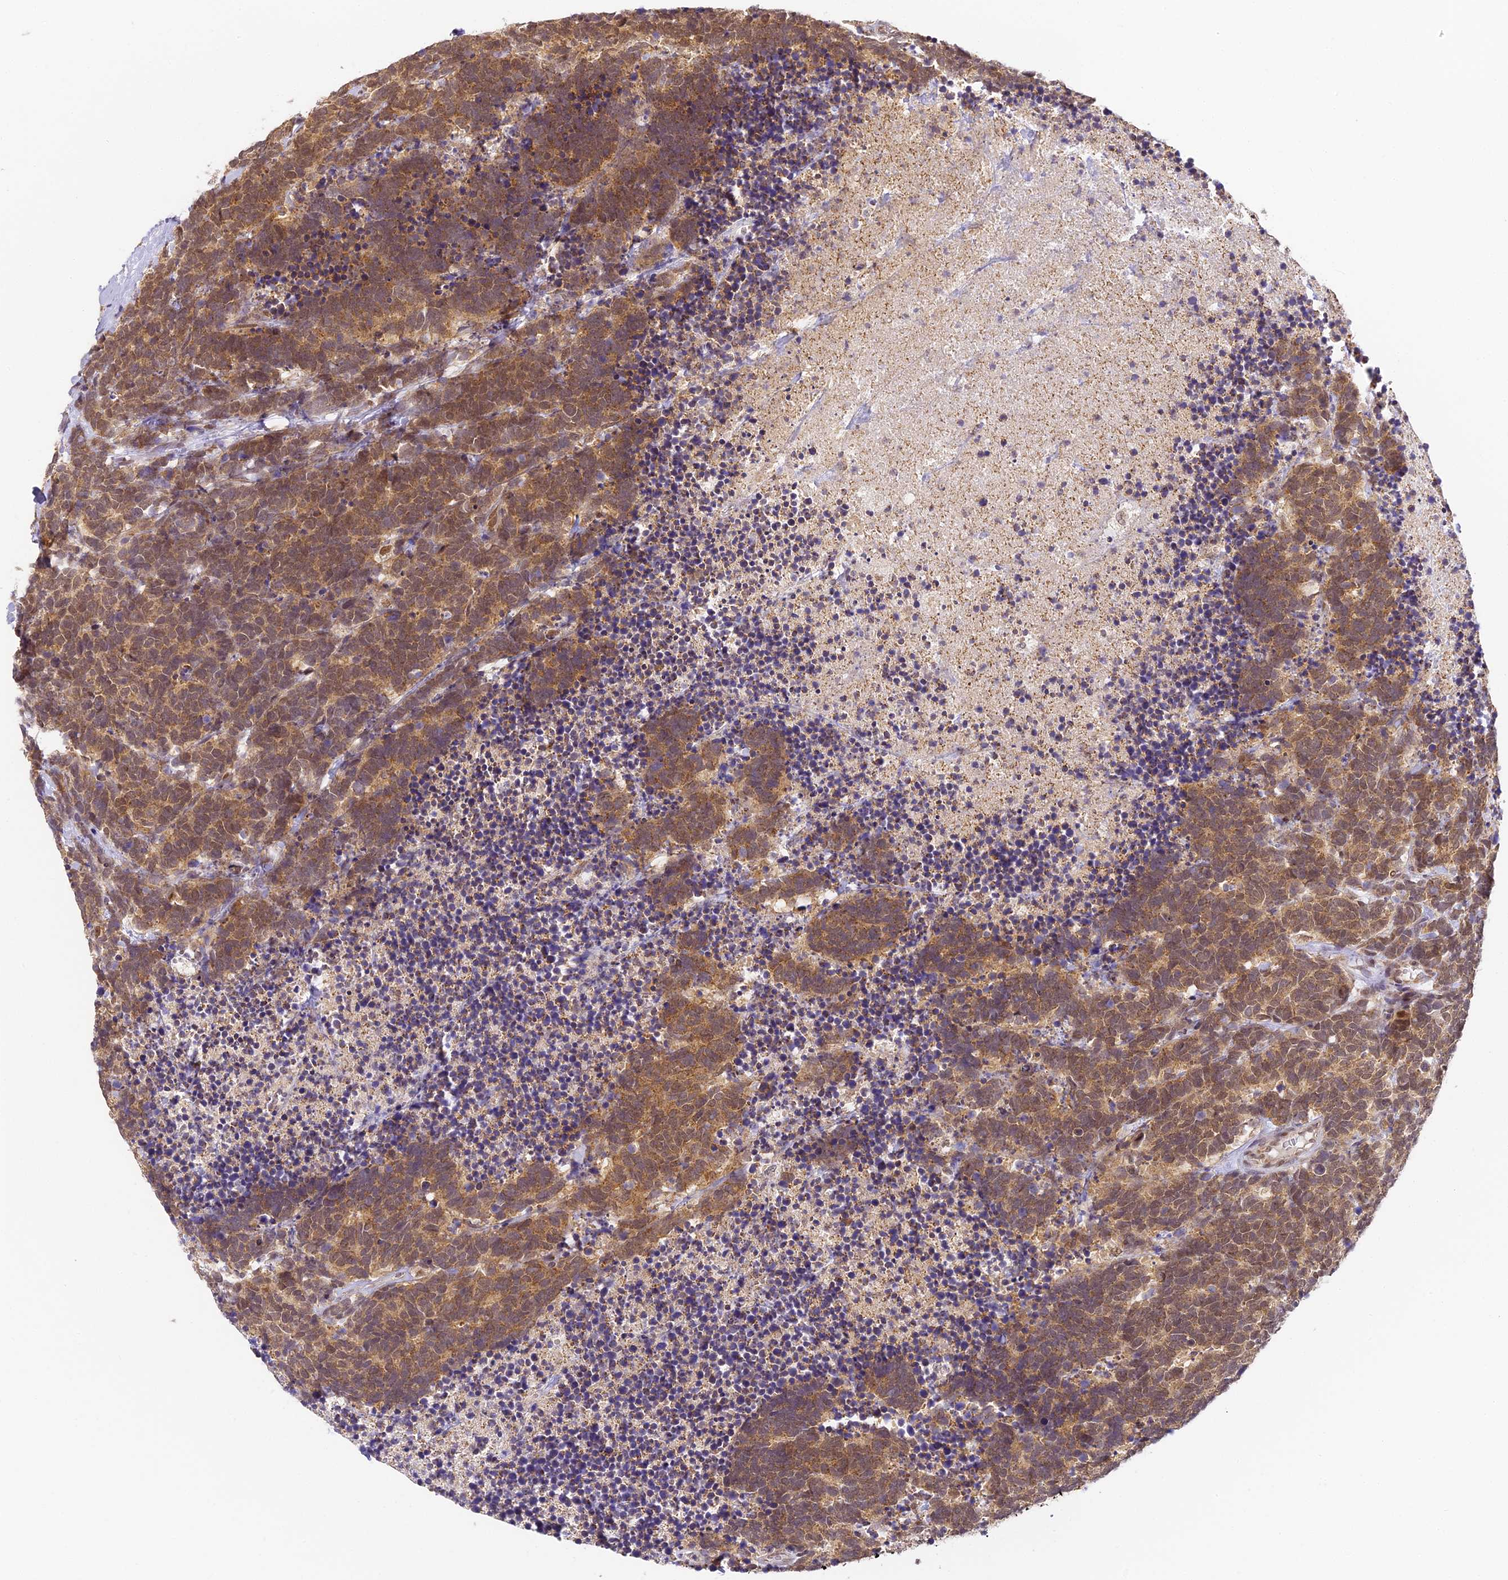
{"staining": {"intensity": "moderate", "quantity": ">75%", "location": "cytoplasmic/membranous,nuclear"}, "tissue": "carcinoid", "cell_type": "Tumor cells", "image_type": "cancer", "snomed": [{"axis": "morphology", "description": "Carcinoma, NOS"}, {"axis": "morphology", "description": "Carcinoid, malignant, NOS"}, {"axis": "topography", "description": "Urinary bladder"}], "caption": "High-magnification brightfield microscopy of carcinoid (malignant) stained with DAB (brown) and counterstained with hematoxylin (blue). tumor cells exhibit moderate cytoplasmic/membranous and nuclear staining is appreciated in about>75% of cells.", "gene": "DNAAF10", "patient": {"sex": "male", "age": 57}}